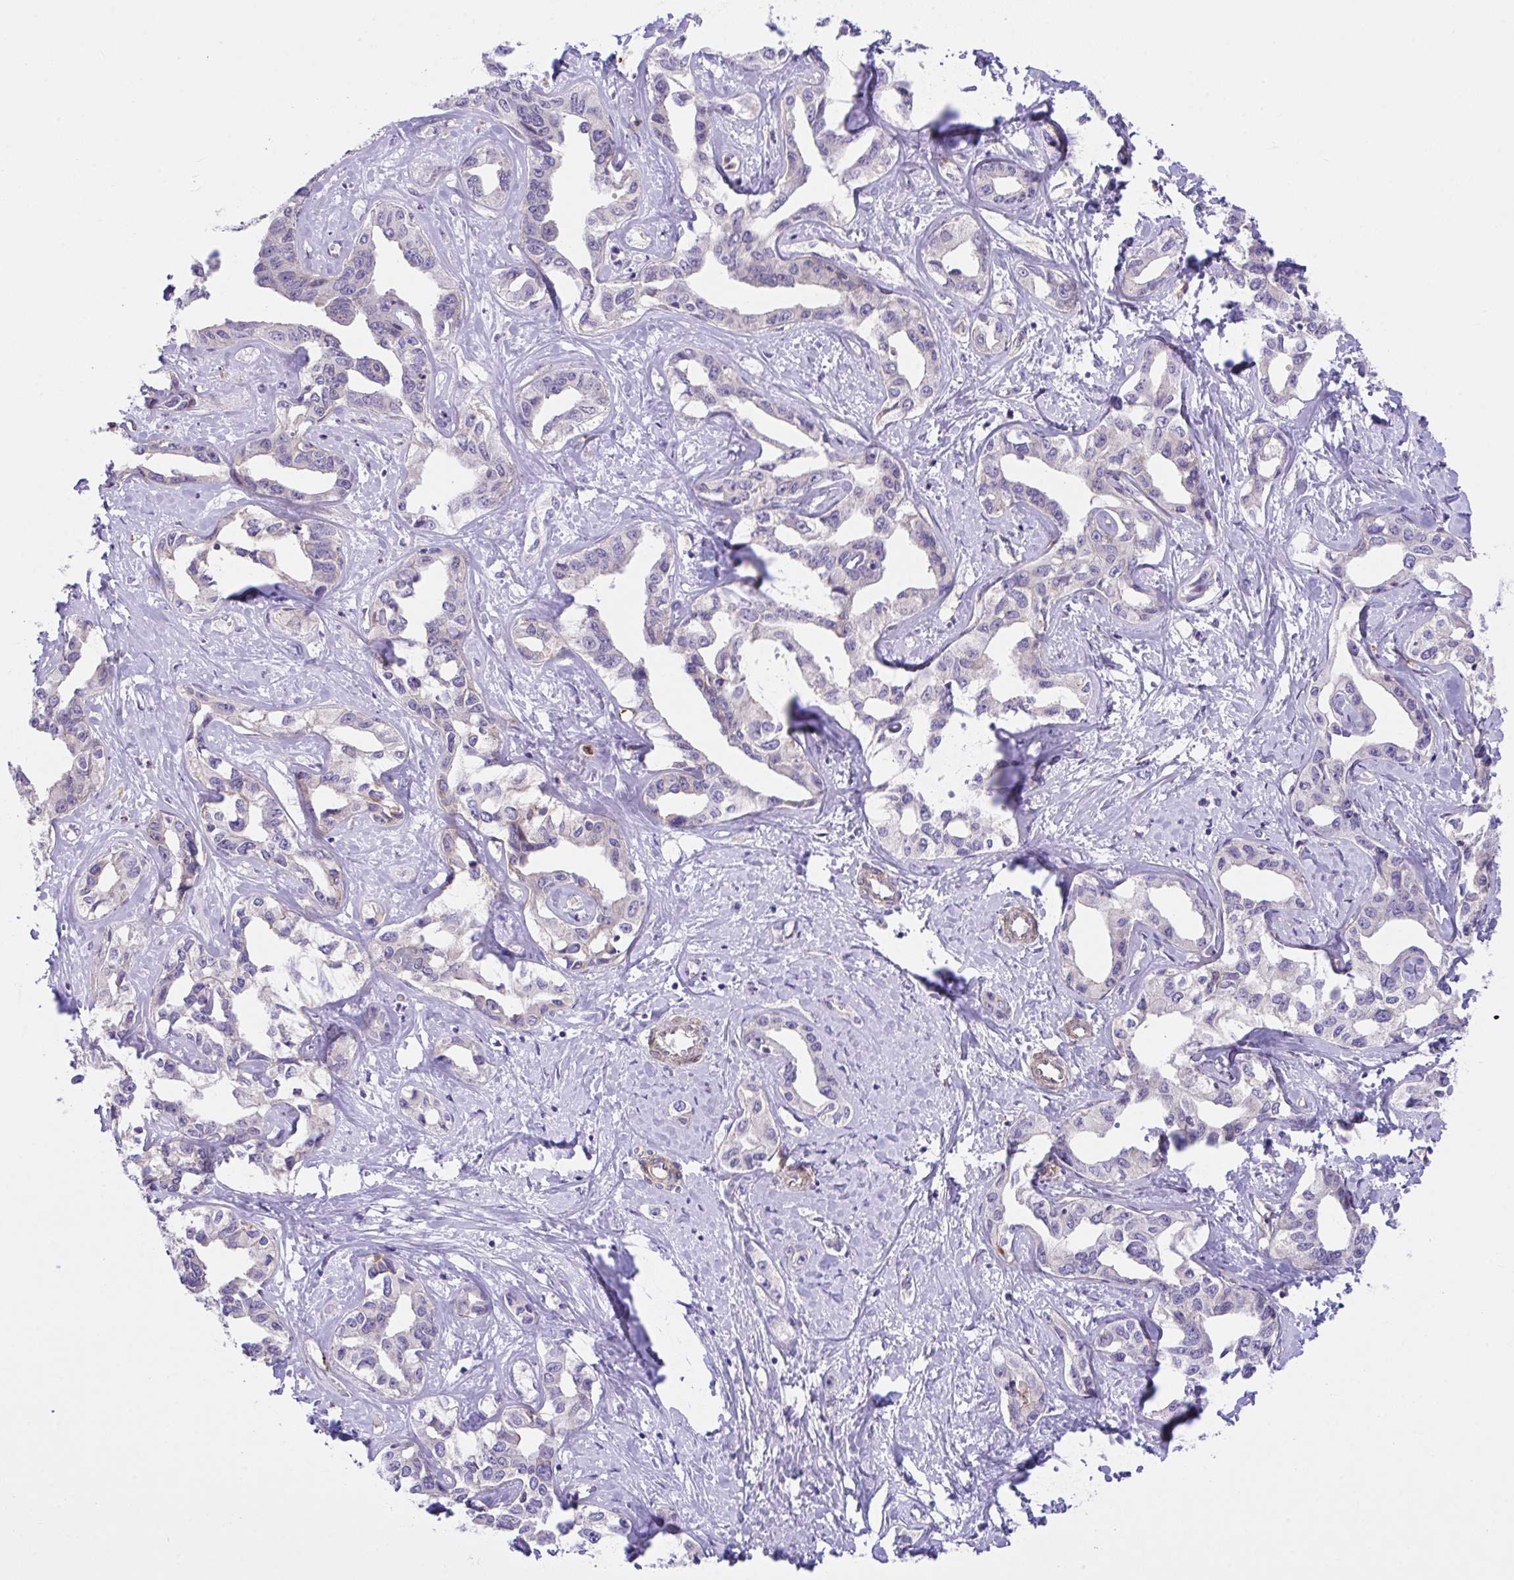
{"staining": {"intensity": "negative", "quantity": "none", "location": "none"}, "tissue": "liver cancer", "cell_type": "Tumor cells", "image_type": "cancer", "snomed": [{"axis": "morphology", "description": "Cholangiocarcinoma"}, {"axis": "topography", "description": "Liver"}], "caption": "Cholangiocarcinoma (liver) stained for a protein using IHC reveals no expression tumor cells.", "gene": "RHOXF1", "patient": {"sex": "male", "age": 59}}